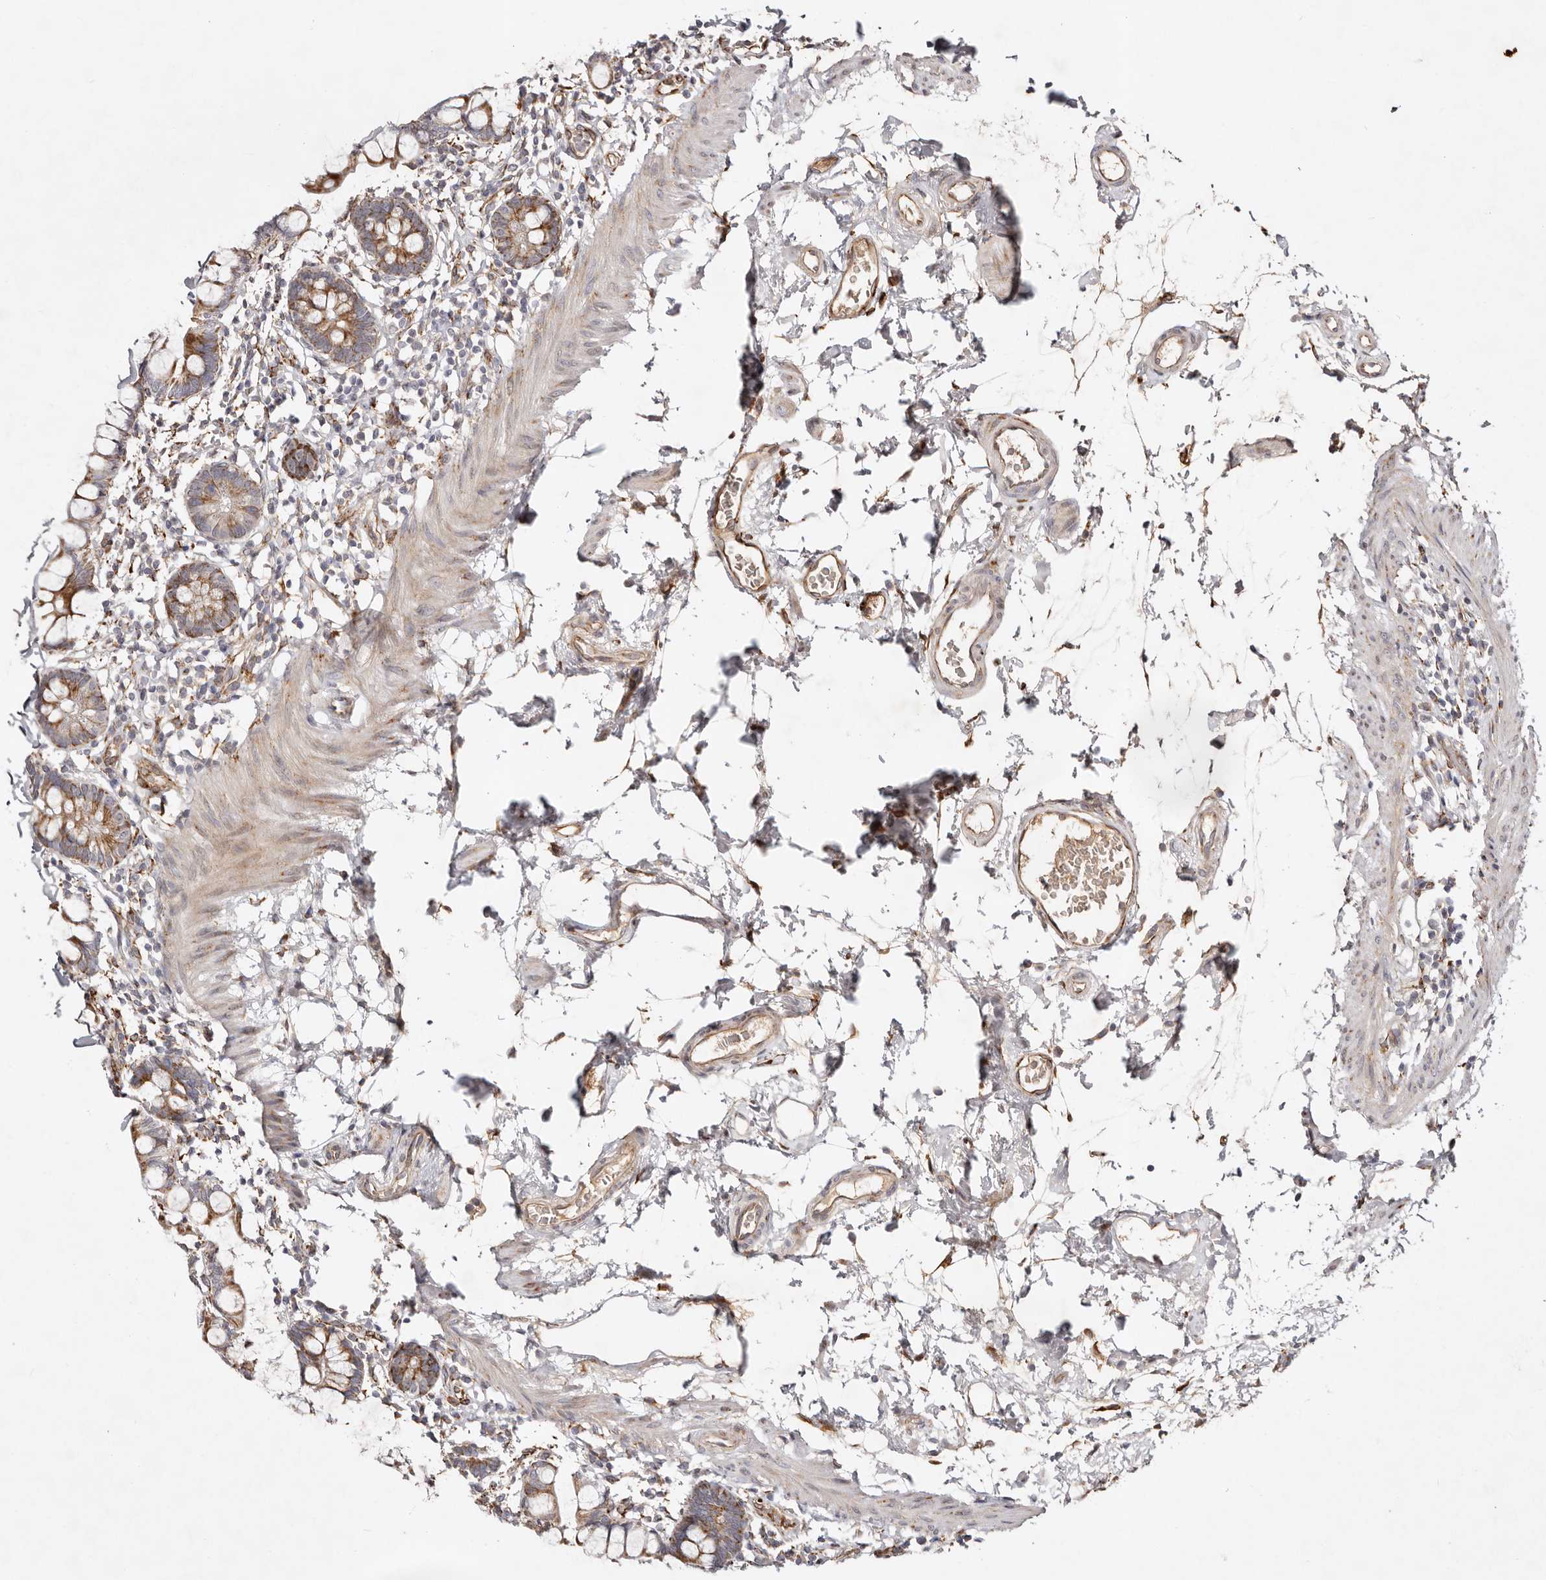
{"staining": {"intensity": "moderate", "quantity": ">75%", "location": "cytoplasmic/membranous"}, "tissue": "small intestine", "cell_type": "Glandular cells", "image_type": "normal", "snomed": [{"axis": "morphology", "description": "Normal tissue, NOS"}, {"axis": "topography", "description": "Small intestine"}], "caption": "Small intestine stained for a protein (brown) exhibits moderate cytoplasmic/membranous positive expression in about >75% of glandular cells.", "gene": "SERPINH1", "patient": {"sex": "female", "age": 84}}